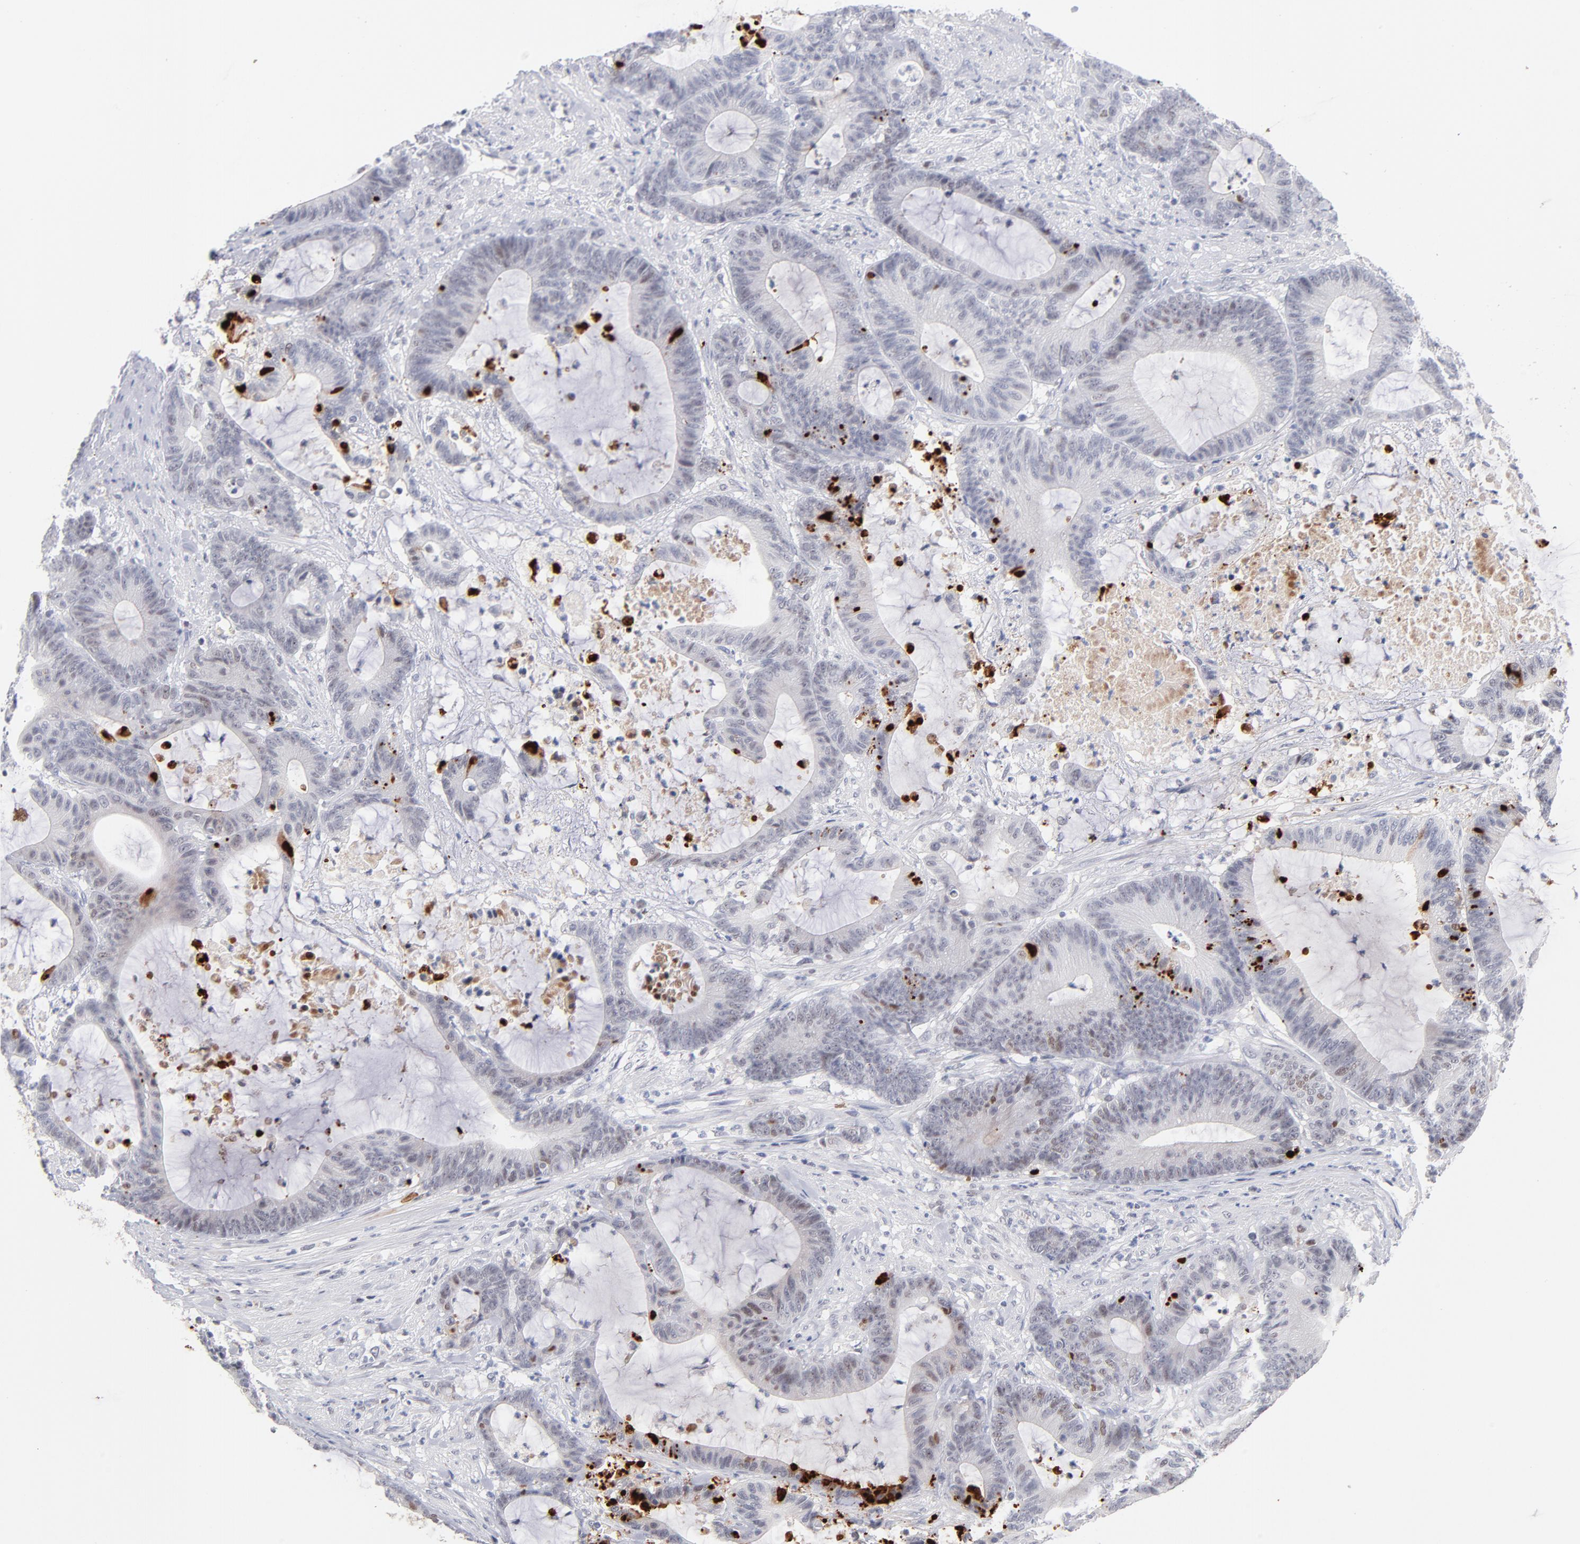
{"staining": {"intensity": "weak", "quantity": "<25%", "location": "nuclear"}, "tissue": "colorectal cancer", "cell_type": "Tumor cells", "image_type": "cancer", "snomed": [{"axis": "morphology", "description": "Adenocarcinoma, NOS"}, {"axis": "topography", "description": "Colon"}], "caption": "Immunohistochemistry of colorectal adenocarcinoma displays no staining in tumor cells. Brightfield microscopy of immunohistochemistry (IHC) stained with DAB (brown) and hematoxylin (blue), captured at high magnification.", "gene": "PARP1", "patient": {"sex": "female", "age": 84}}